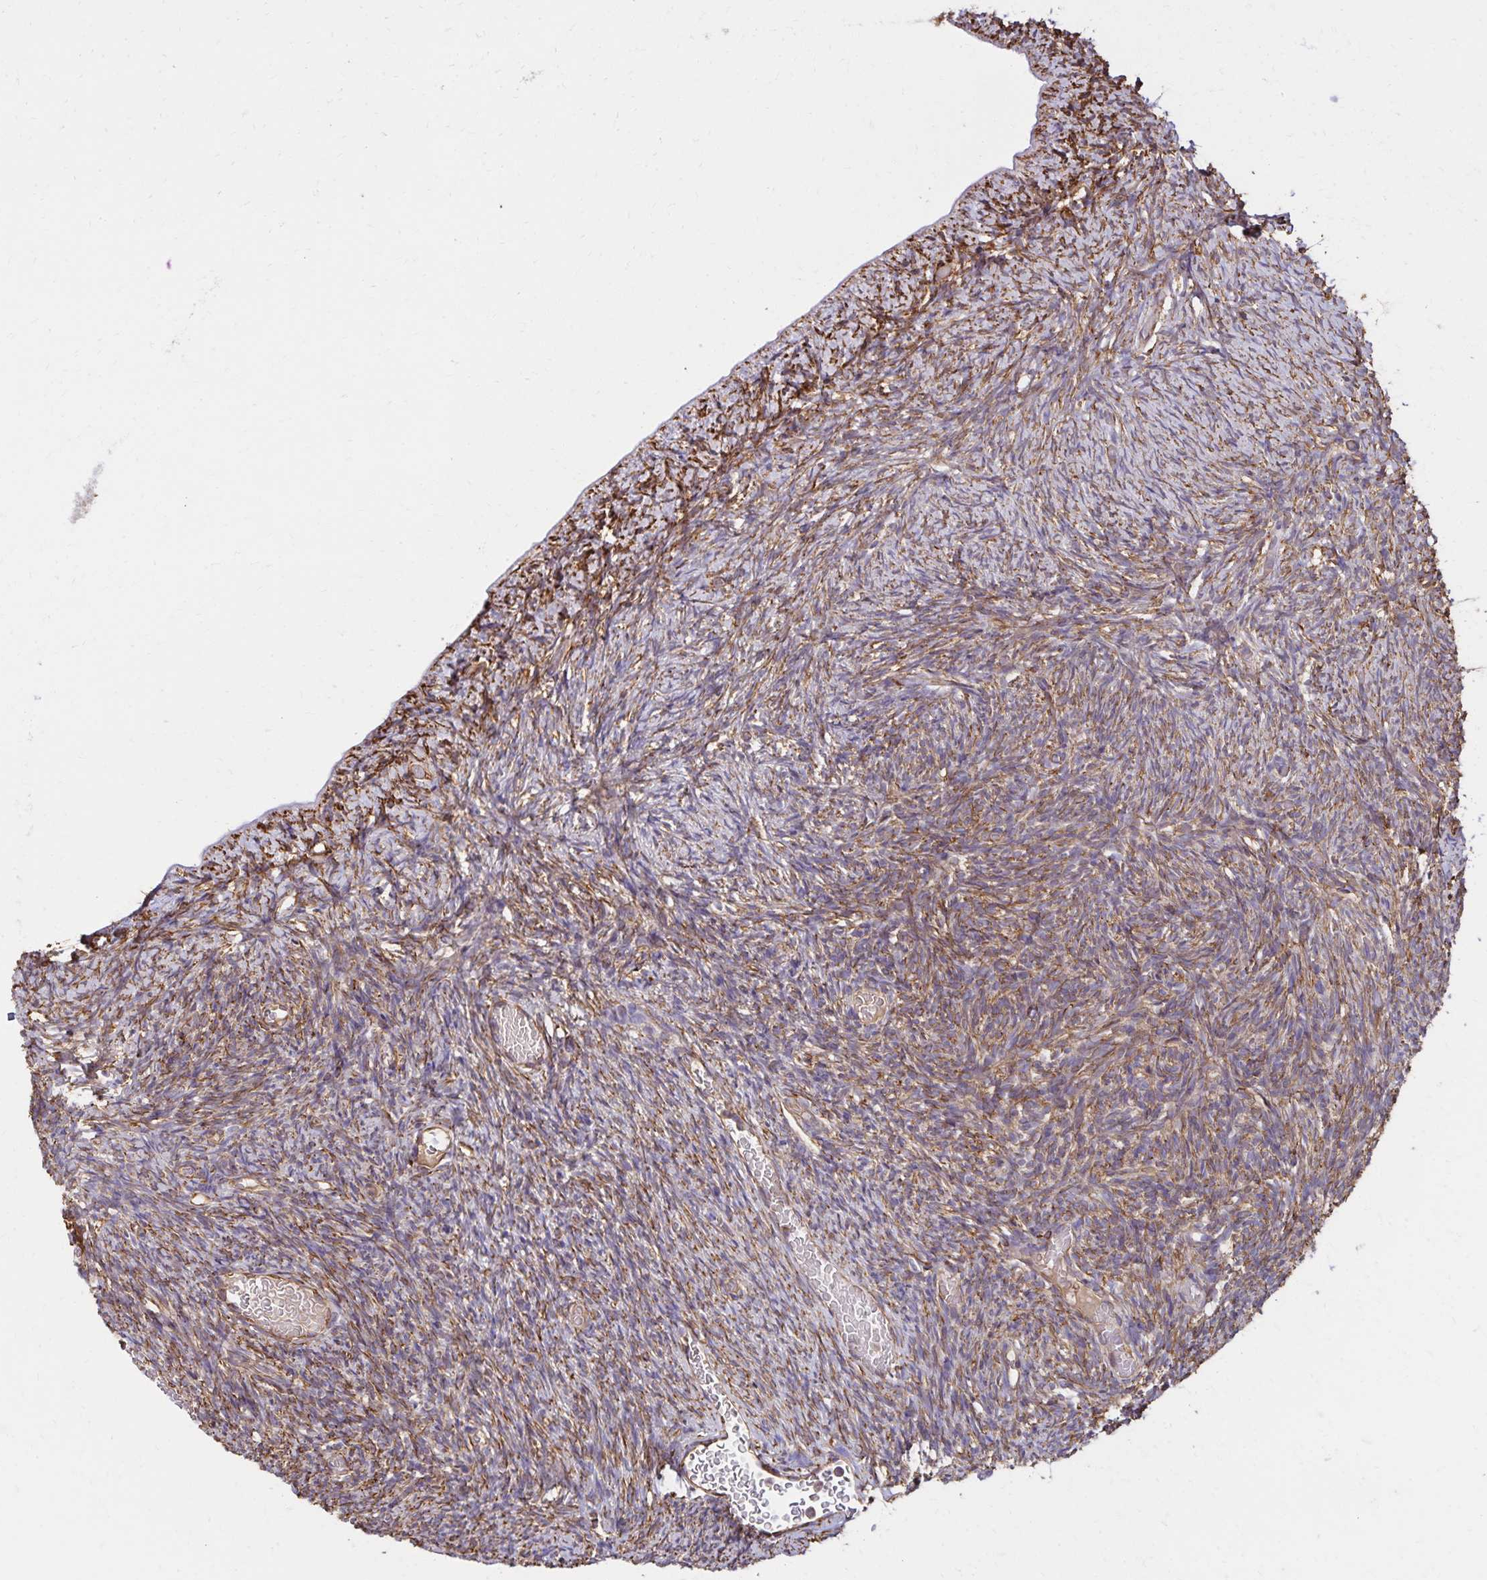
{"staining": {"intensity": "moderate", "quantity": "<25%", "location": "cytoplasmic/membranous"}, "tissue": "ovary", "cell_type": "Ovarian stroma cells", "image_type": "normal", "snomed": [{"axis": "morphology", "description": "Normal tissue, NOS"}, {"axis": "topography", "description": "Ovary"}], "caption": "IHC staining of unremarkable ovary, which exhibits low levels of moderate cytoplasmic/membranous expression in approximately <25% of ovarian stroma cells indicating moderate cytoplasmic/membranous protein positivity. The staining was performed using DAB (brown) for protein detection and nuclei were counterstained in hematoxylin (blue).", "gene": "TRPV6", "patient": {"sex": "female", "age": 39}}